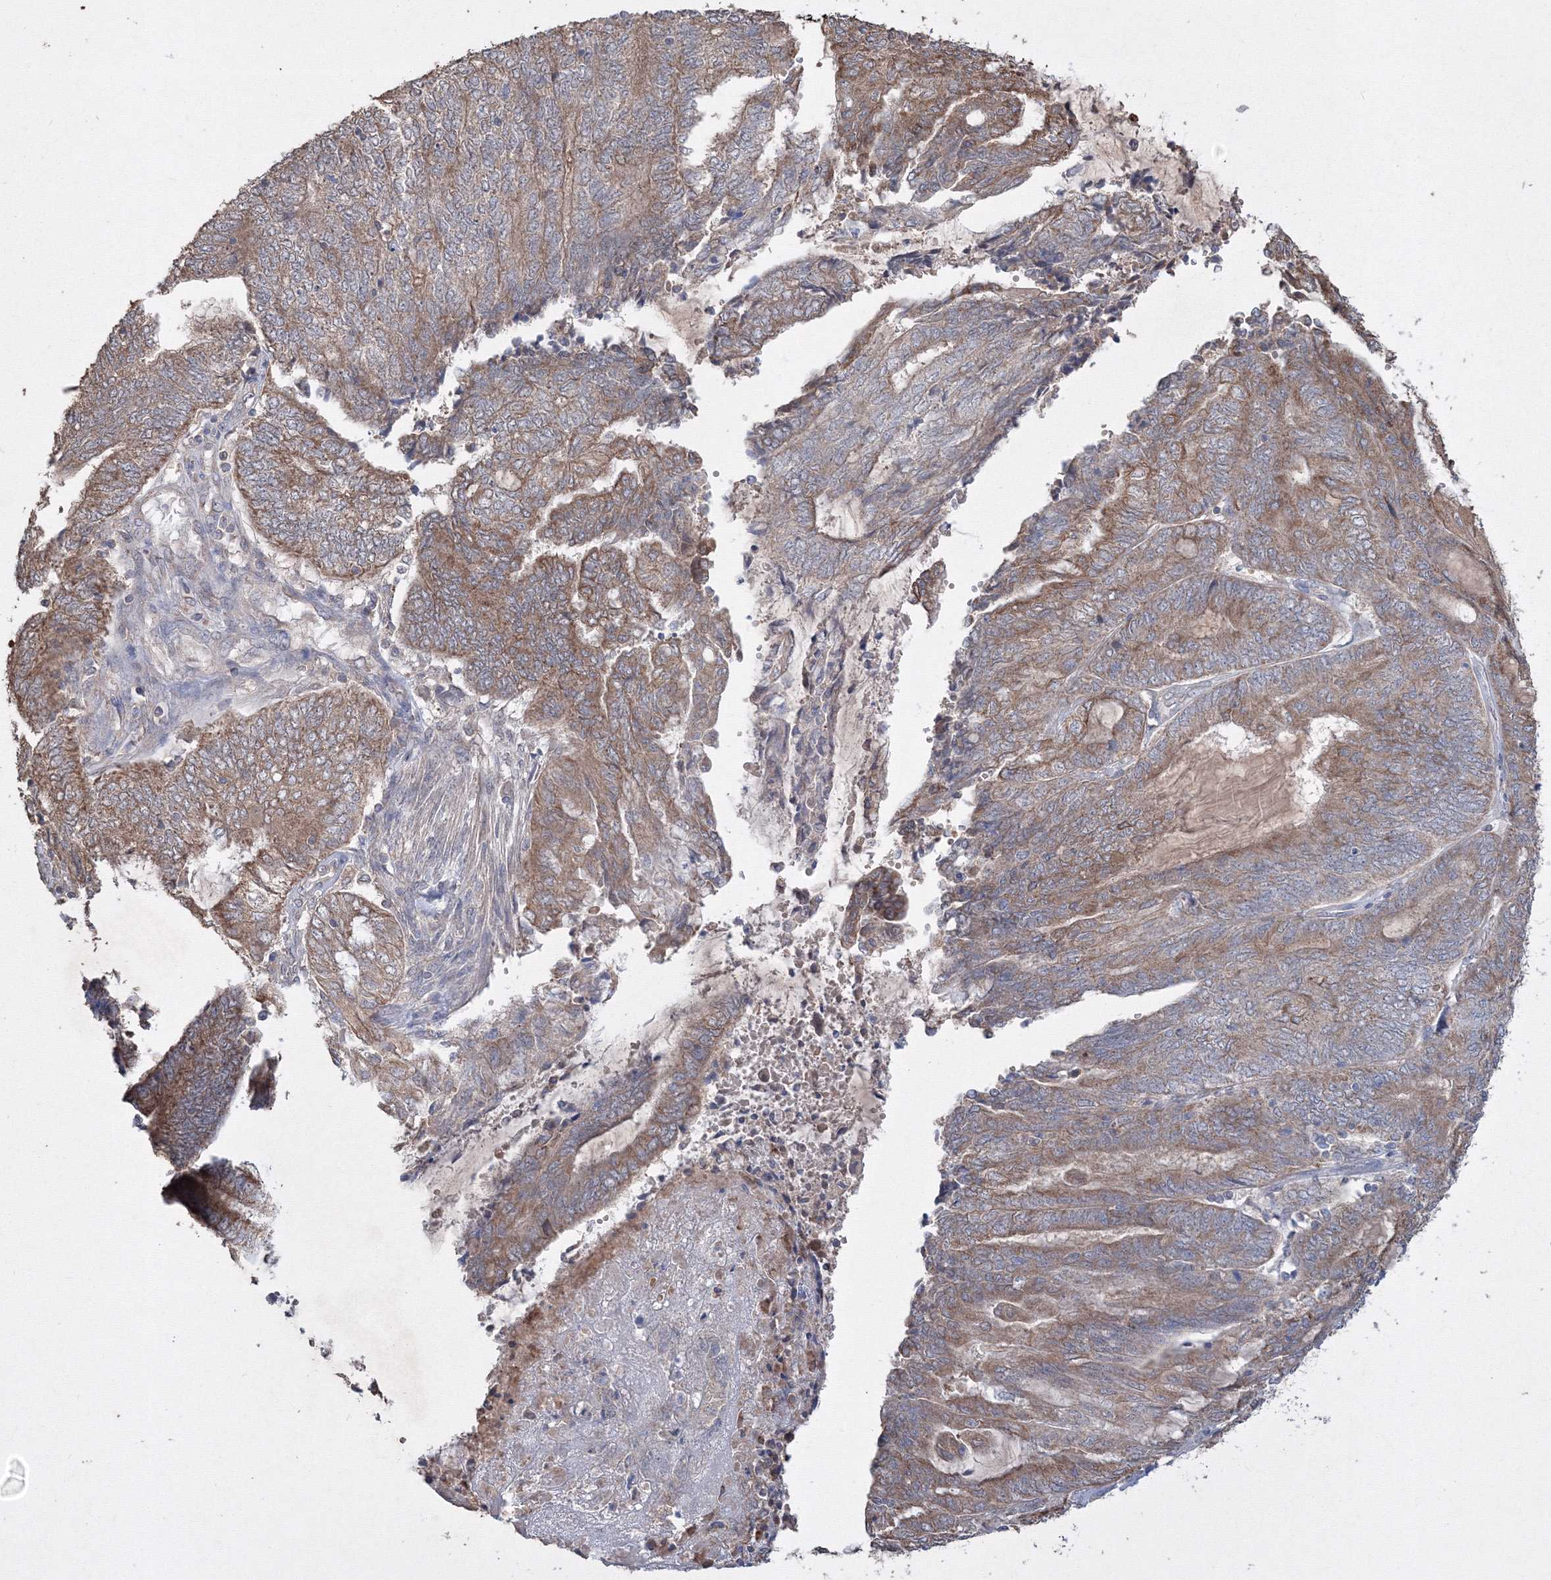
{"staining": {"intensity": "moderate", "quantity": ">75%", "location": "cytoplasmic/membranous"}, "tissue": "endometrial cancer", "cell_type": "Tumor cells", "image_type": "cancer", "snomed": [{"axis": "morphology", "description": "Adenocarcinoma, NOS"}, {"axis": "topography", "description": "Uterus"}, {"axis": "topography", "description": "Endometrium"}], "caption": "The histopathology image displays a brown stain indicating the presence of a protein in the cytoplasmic/membranous of tumor cells in adenocarcinoma (endometrial).", "gene": "GRSF1", "patient": {"sex": "female", "age": 70}}